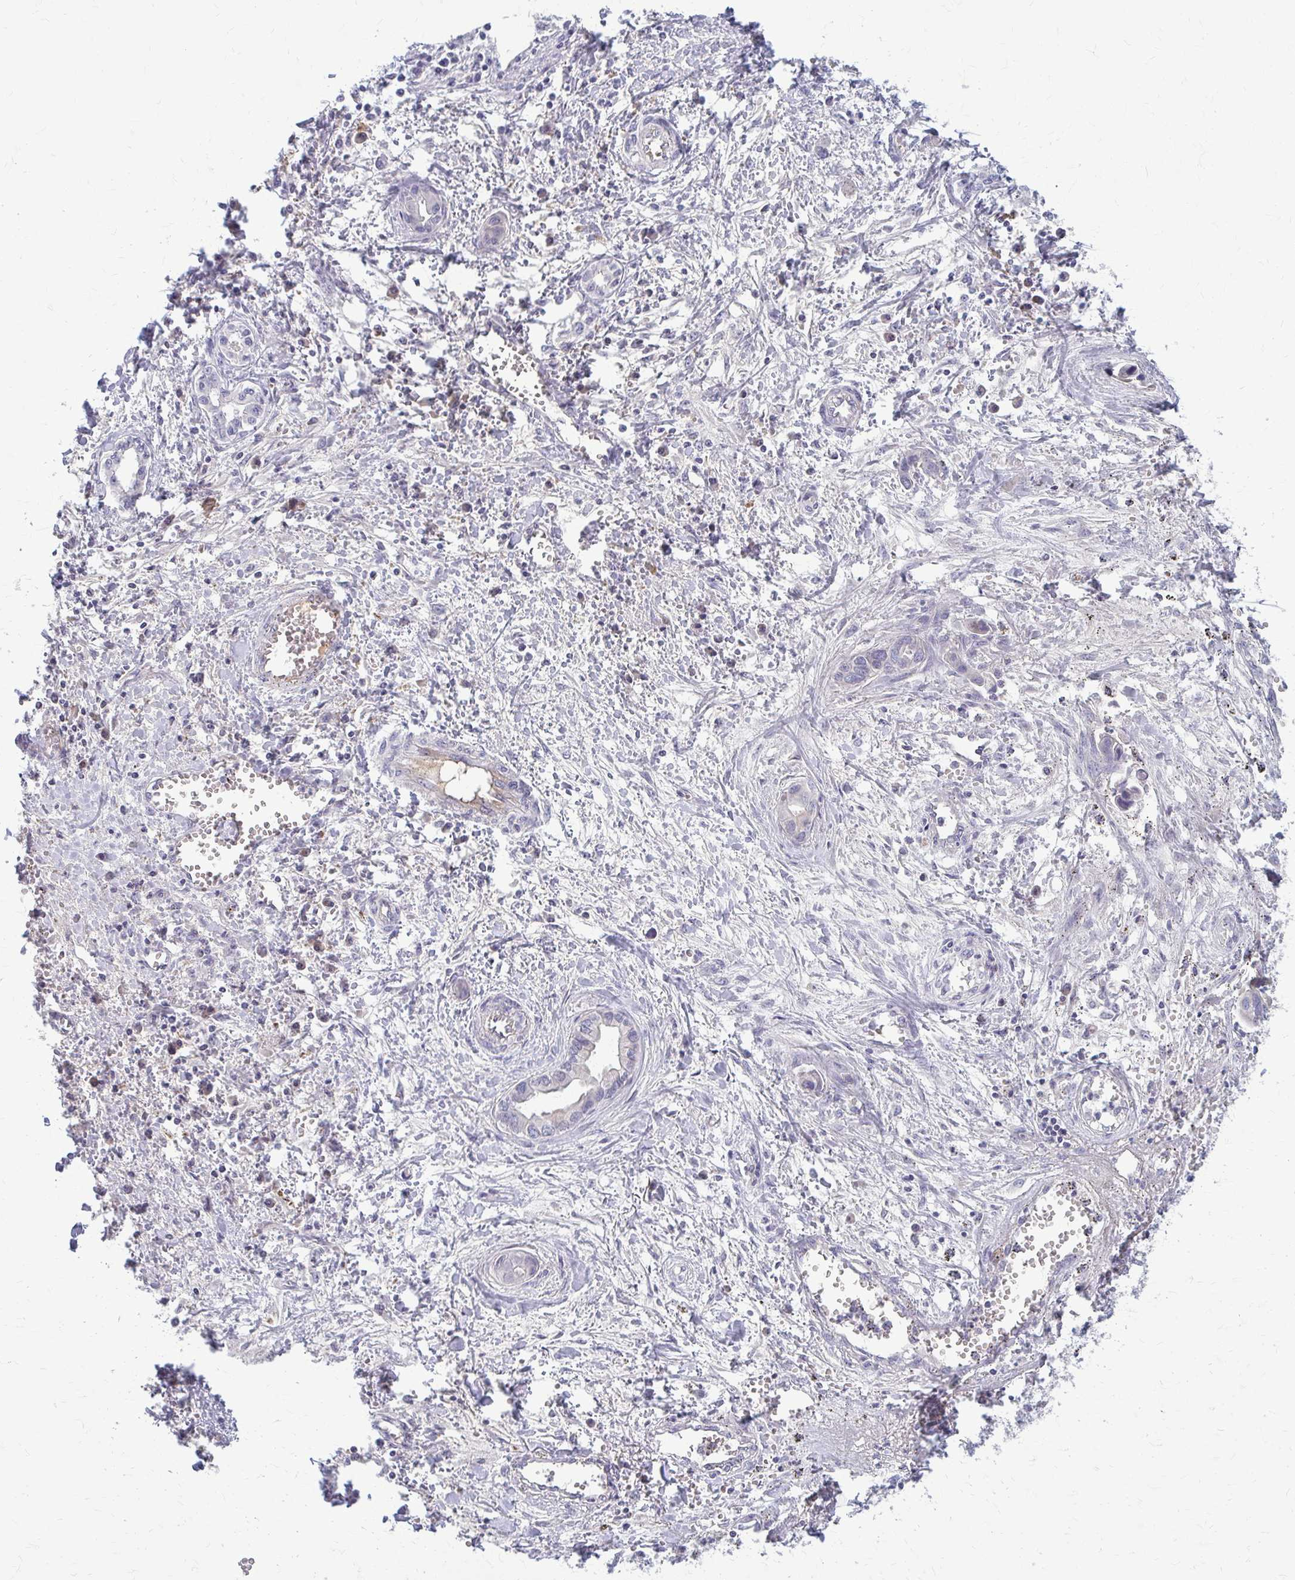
{"staining": {"intensity": "negative", "quantity": "none", "location": "none"}, "tissue": "liver cancer", "cell_type": "Tumor cells", "image_type": "cancer", "snomed": [{"axis": "morphology", "description": "Cholangiocarcinoma"}, {"axis": "topography", "description": "Liver"}], "caption": "Immunohistochemistry (IHC) histopathology image of neoplastic tissue: cholangiocarcinoma (liver) stained with DAB reveals no significant protein staining in tumor cells.", "gene": "MCRIP2", "patient": {"sex": "female", "age": 64}}